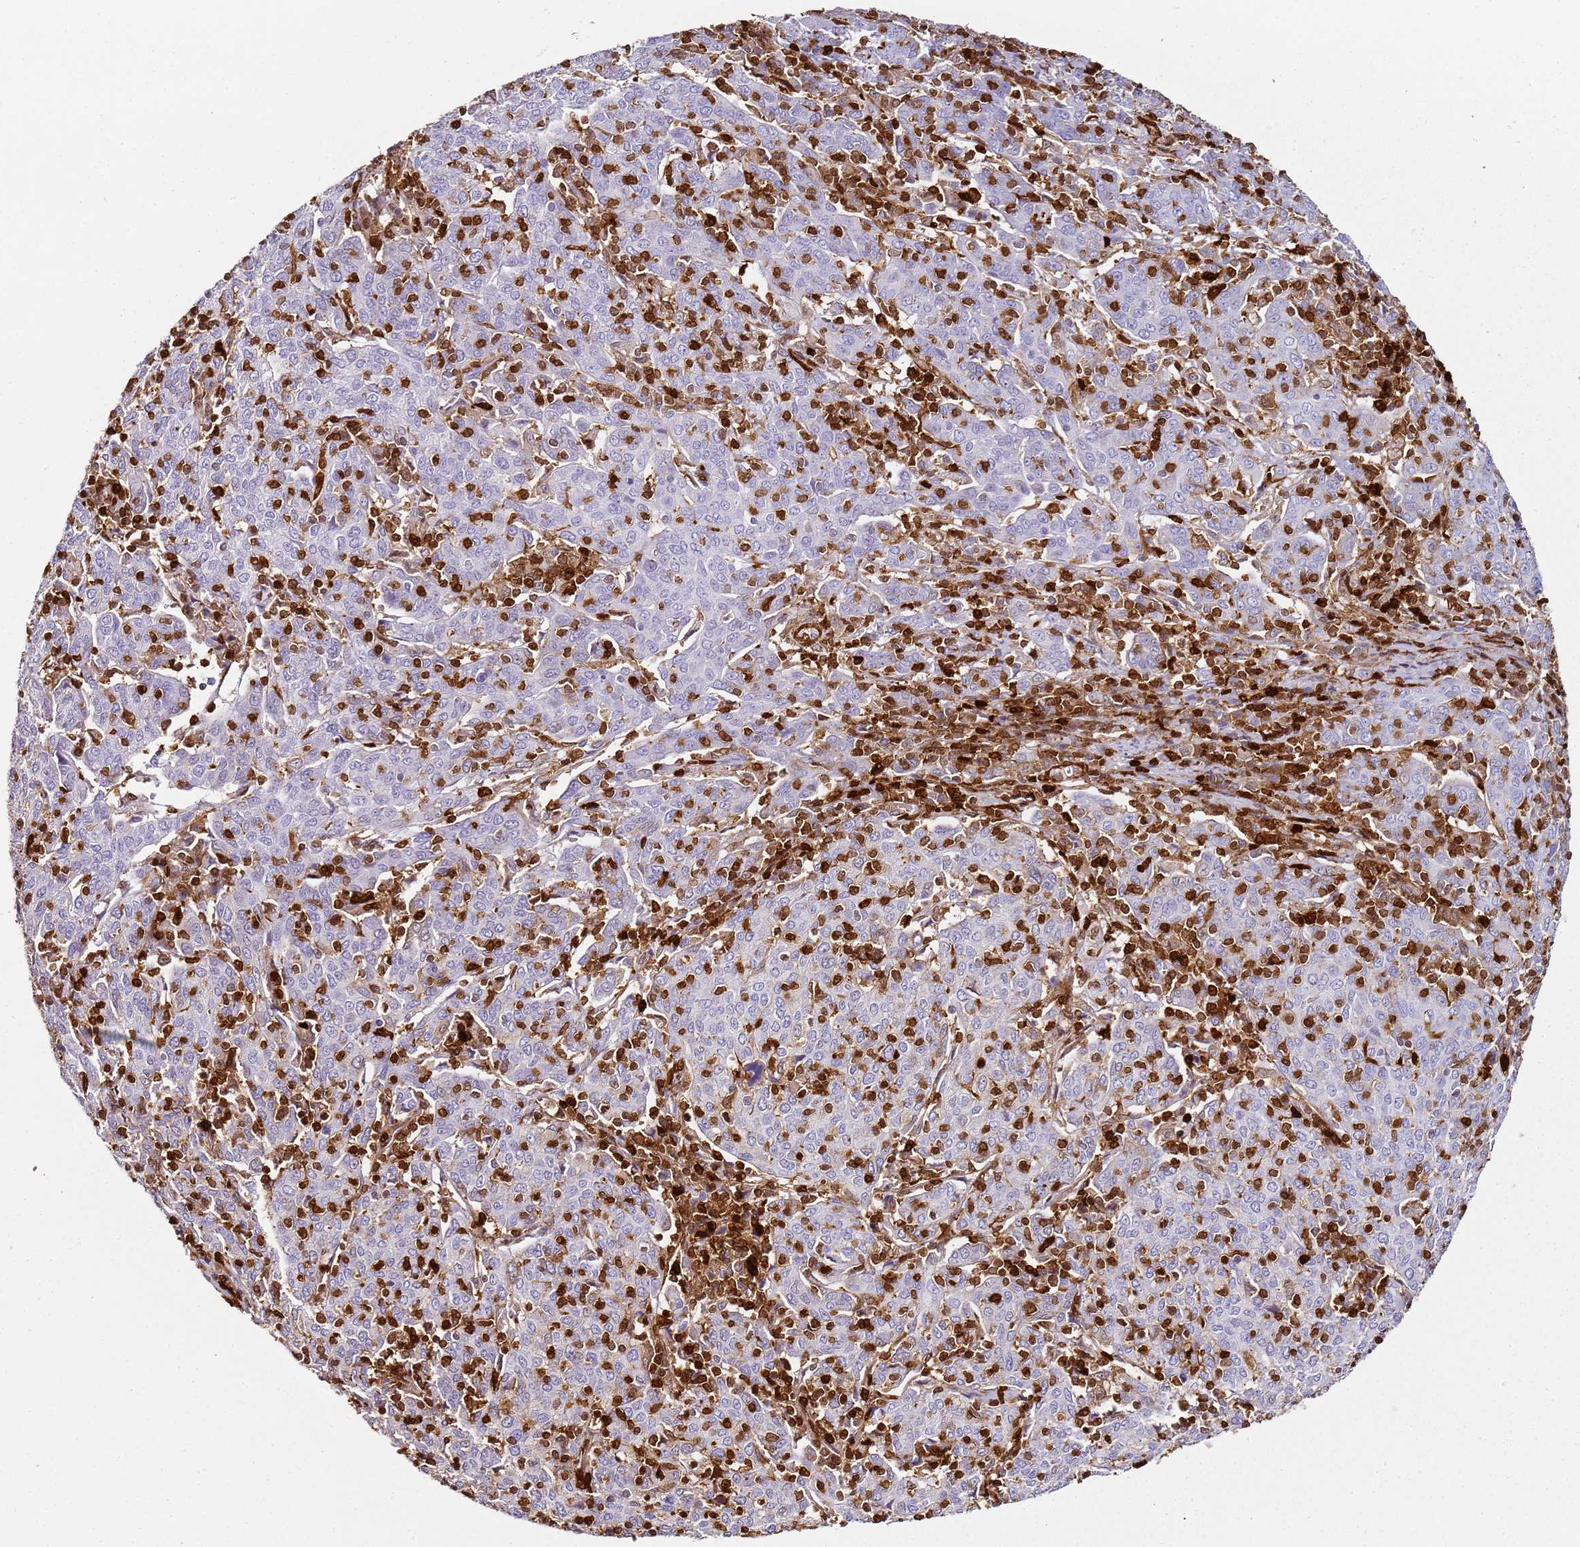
{"staining": {"intensity": "negative", "quantity": "none", "location": "none"}, "tissue": "cervical cancer", "cell_type": "Tumor cells", "image_type": "cancer", "snomed": [{"axis": "morphology", "description": "Squamous cell carcinoma, NOS"}, {"axis": "topography", "description": "Cervix"}], "caption": "DAB immunohistochemical staining of squamous cell carcinoma (cervical) shows no significant positivity in tumor cells. The staining is performed using DAB brown chromogen with nuclei counter-stained in using hematoxylin.", "gene": "S100A4", "patient": {"sex": "female", "age": 67}}